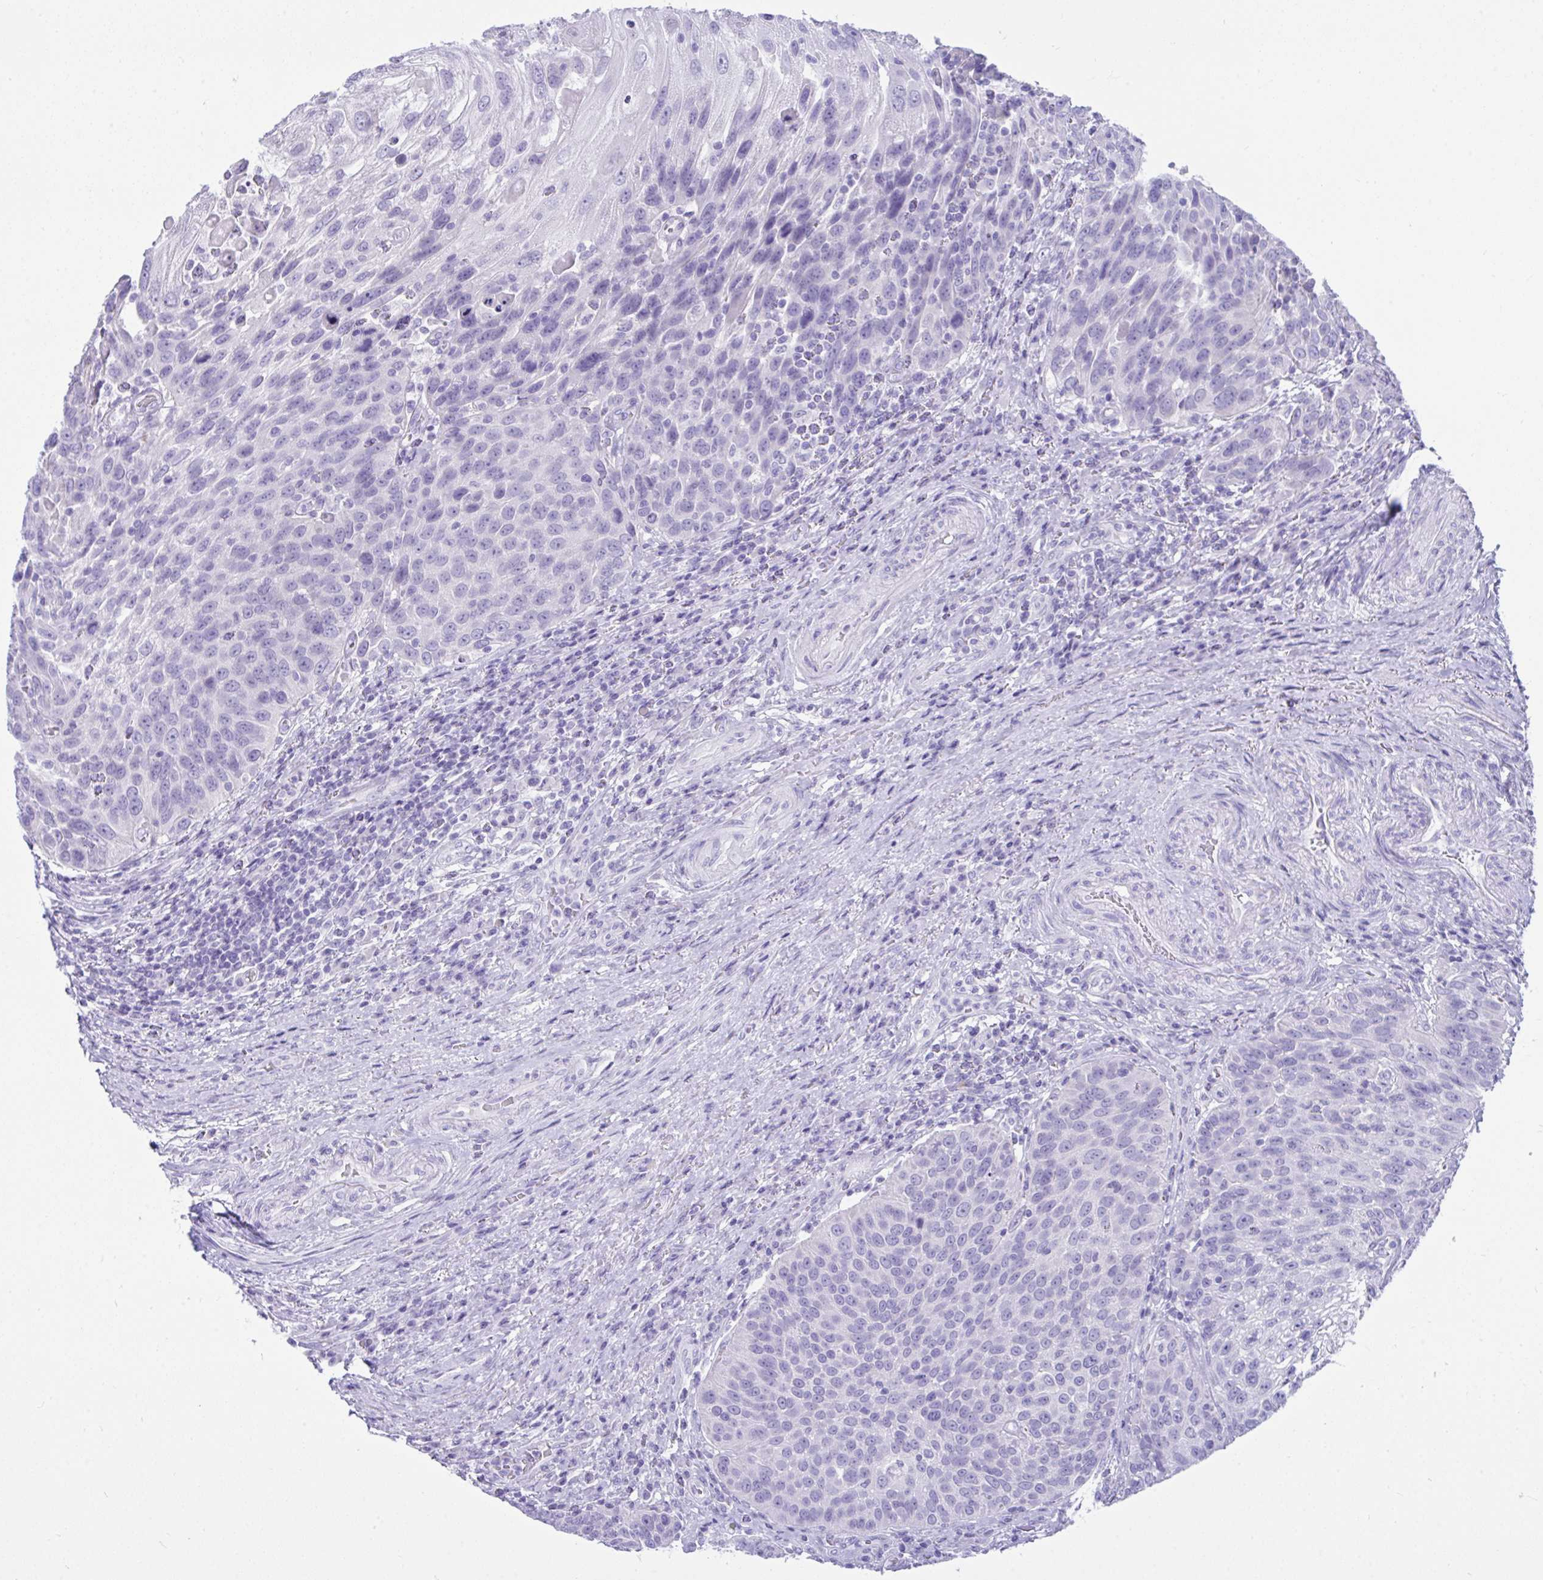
{"staining": {"intensity": "negative", "quantity": "none", "location": "none"}, "tissue": "urothelial cancer", "cell_type": "Tumor cells", "image_type": "cancer", "snomed": [{"axis": "morphology", "description": "Urothelial carcinoma, High grade"}, {"axis": "topography", "description": "Urinary bladder"}], "caption": "A high-resolution micrograph shows IHC staining of urothelial cancer, which exhibits no significant positivity in tumor cells. (Immunohistochemistry, brightfield microscopy, high magnification).", "gene": "PSCA", "patient": {"sex": "female", "age": 70}}